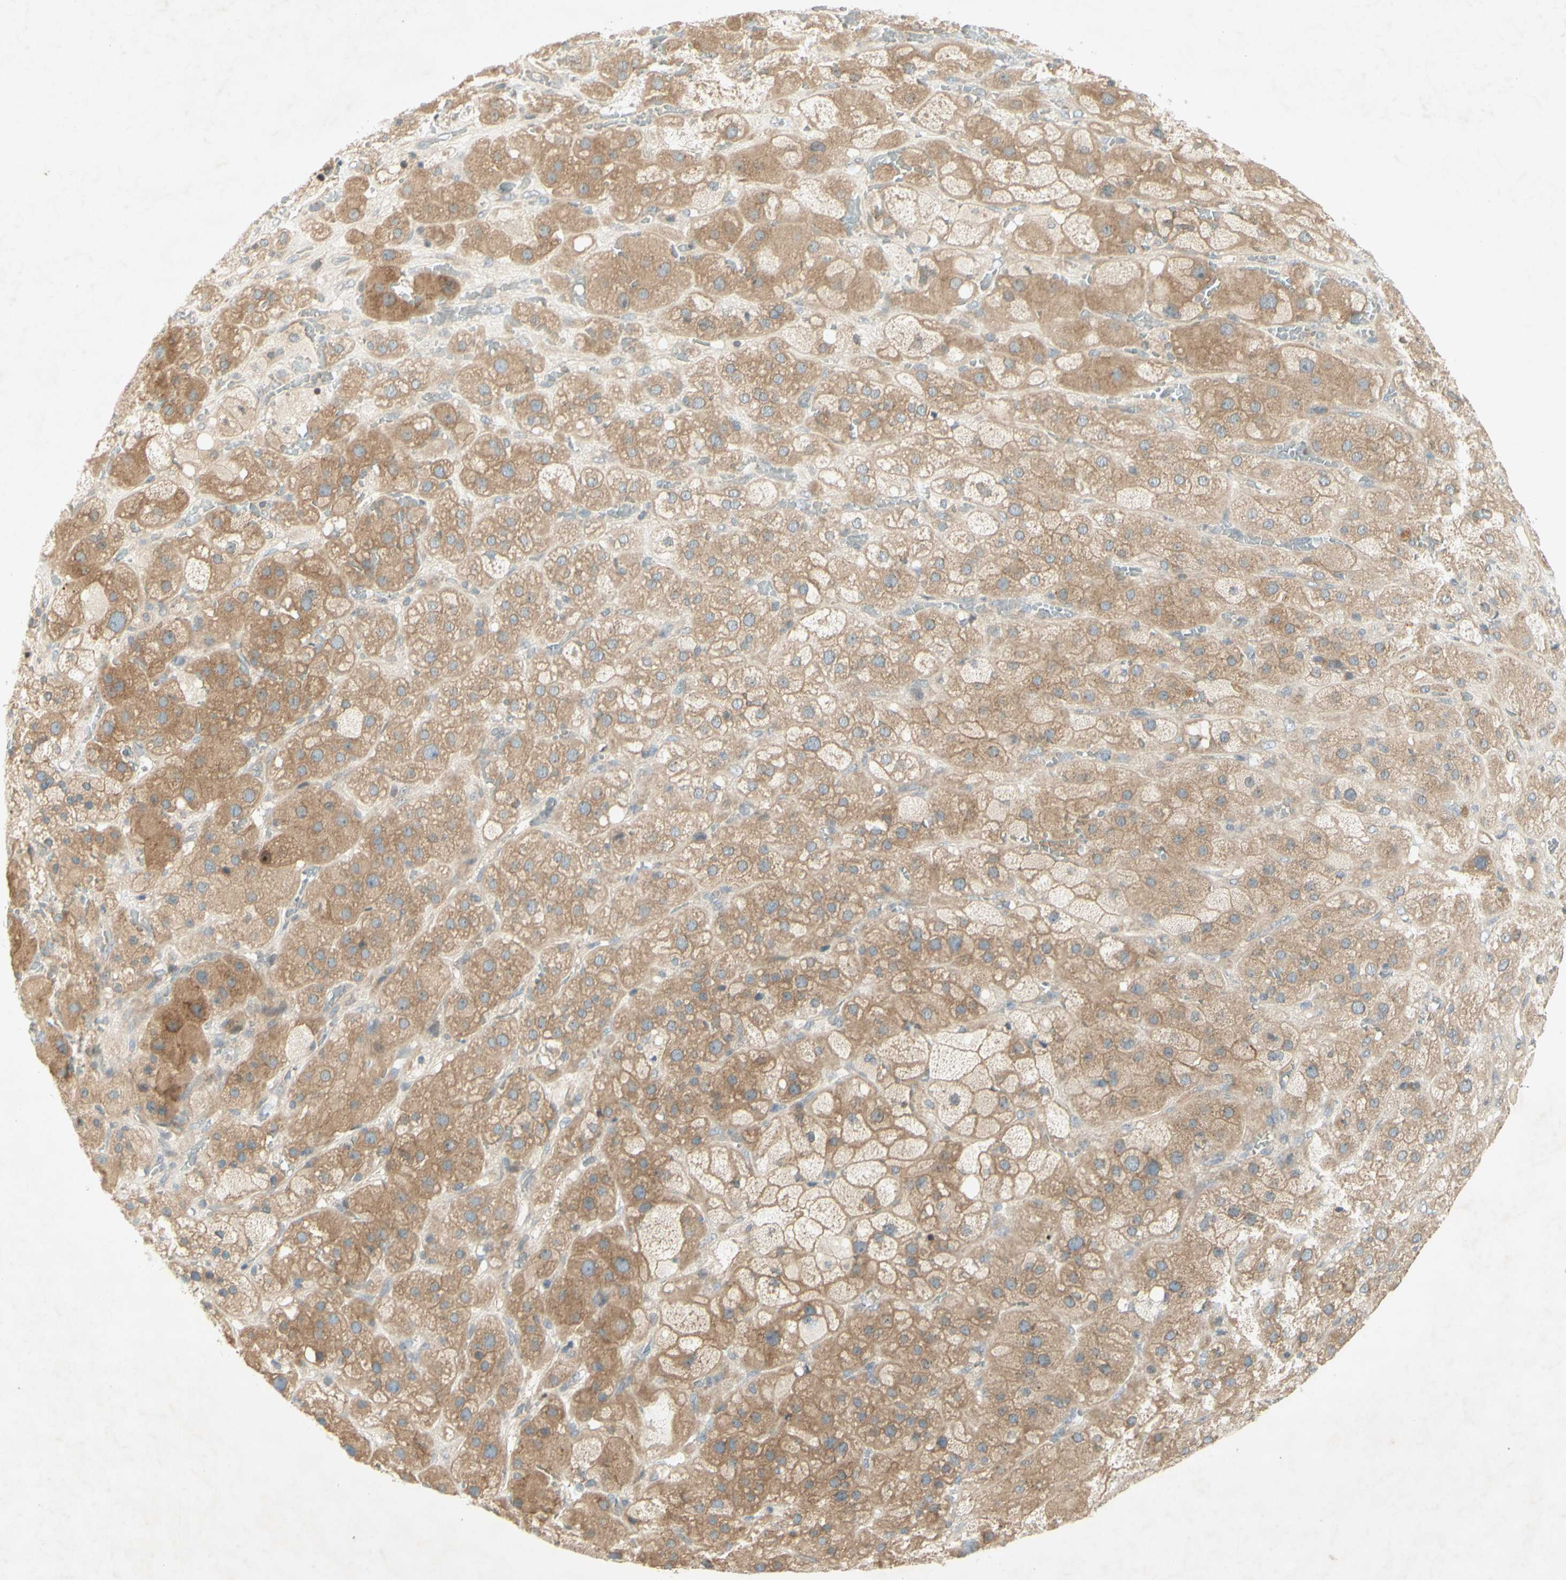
{"staining": {"intensity": "moderate", "quantity": "25%-75%", "location": "cytoplasmic/membranous"}, "tissue": "adrenal gland", "cell_type": "Glandular cells", "image_type": "normal", "snomed": [{"axis": "morphology", "description": "Normal tissue, NOS"}, {"axis": "topography", "description": "Adrenal gland"}], "caption": "Brown immunohistochemical staining in normal adrenal gland displays moderate cytoplasmic/membranous staining in about 25%-75% of glandular cells.", "gene": "ETF1", "patient": {"sex": "female", "age": 47}}